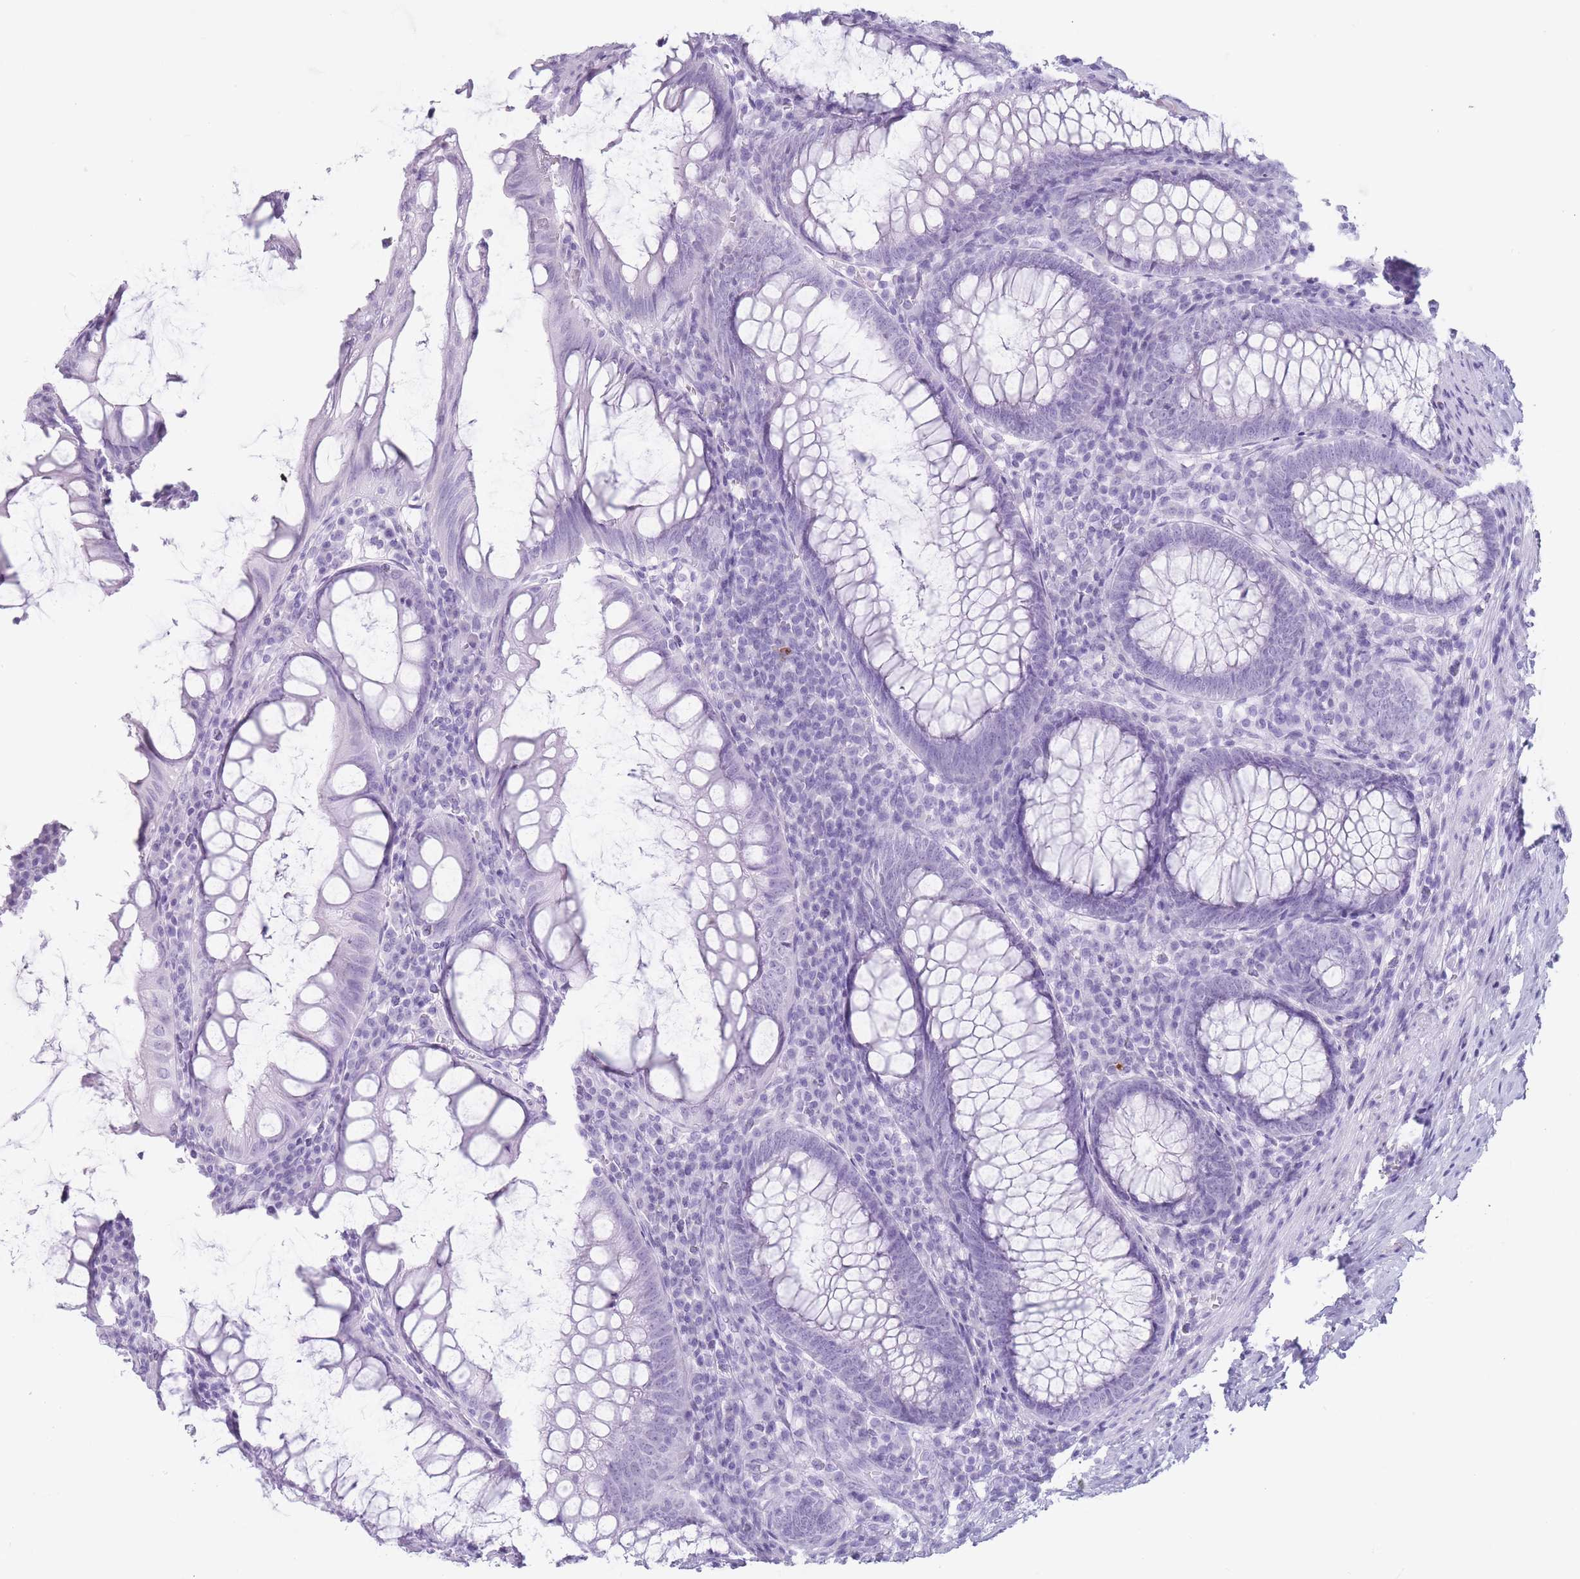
{"staining": {"intensity": "negative", "quantity": "none", "location": "none"}, "tissue": "appendix", "cell_type": "Glandular cells", "image_type": "normal", "snomed": [{"axis": "morphology", "description": "Normal tissue, NOS"}, {"axis": "topography", "description": "Appendix"}], "caption": "DAB (3,3'-diaminobenzidine) immunohistochemical staining of benign appendix demonstrates no significant staining in glandular cells. (DAB immunohistochemistry (IHC), high magnification).", "gene": "PNMA3", "patient": {"sex": "male", "age": 83}}